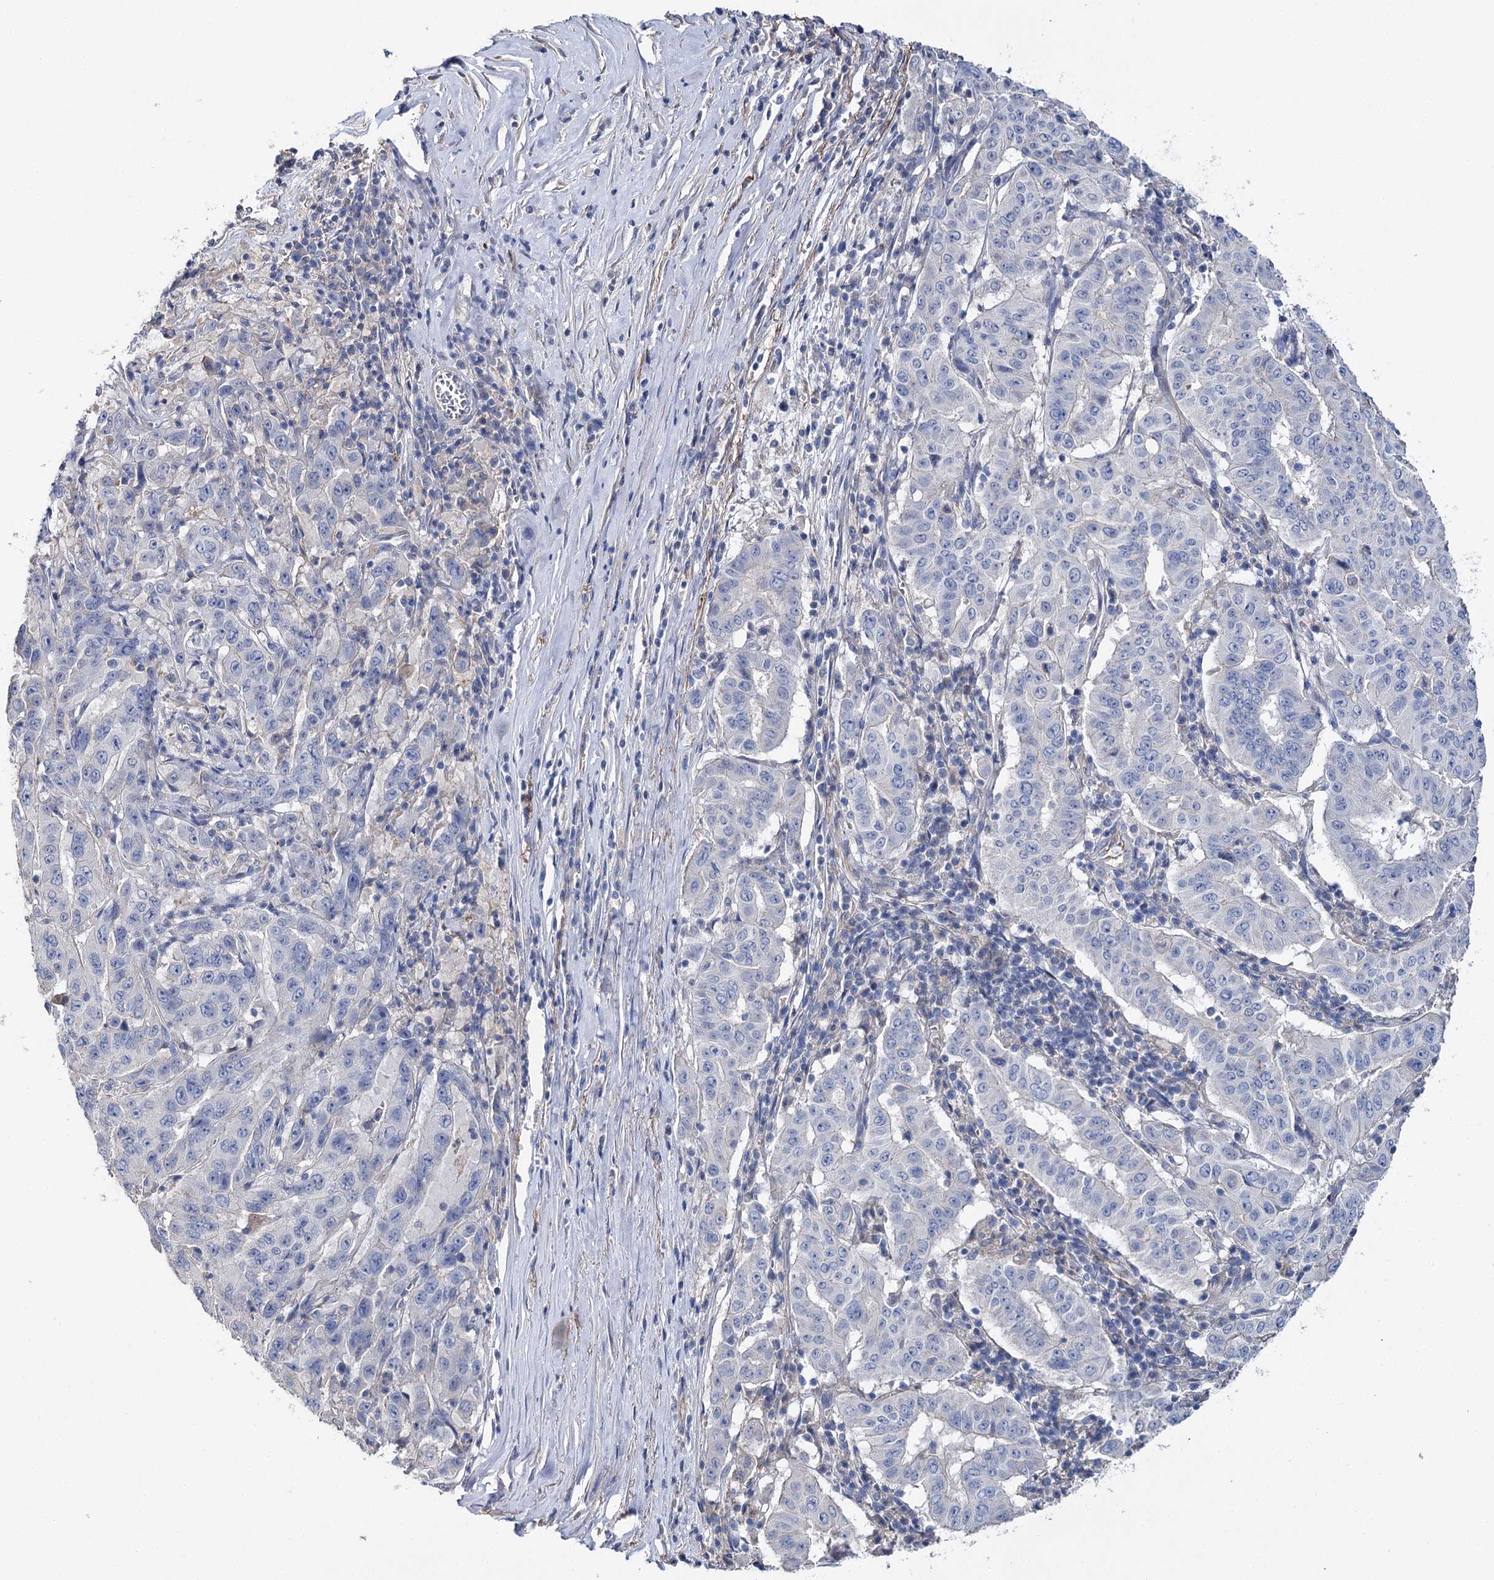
{"staining": {"intensity": "negative", "quantity": "none", "location": "none"}, "tissue": "pancreatic cancer", "cell_type": "Tumor cells", "image_type": "cancer", "snomed": [{"axis": "morphology", "description": "Adenocarcinoma, NOS"}, {"axis": "topography", "description": "Pancreas"}], "caption": "DAB immunohistochemical staining of pancreatic adenocarcinoma demonstrates no significant staining in tumor cells.", "gene": "EPYC", "patient": {"sex": "male", "age": 63}}